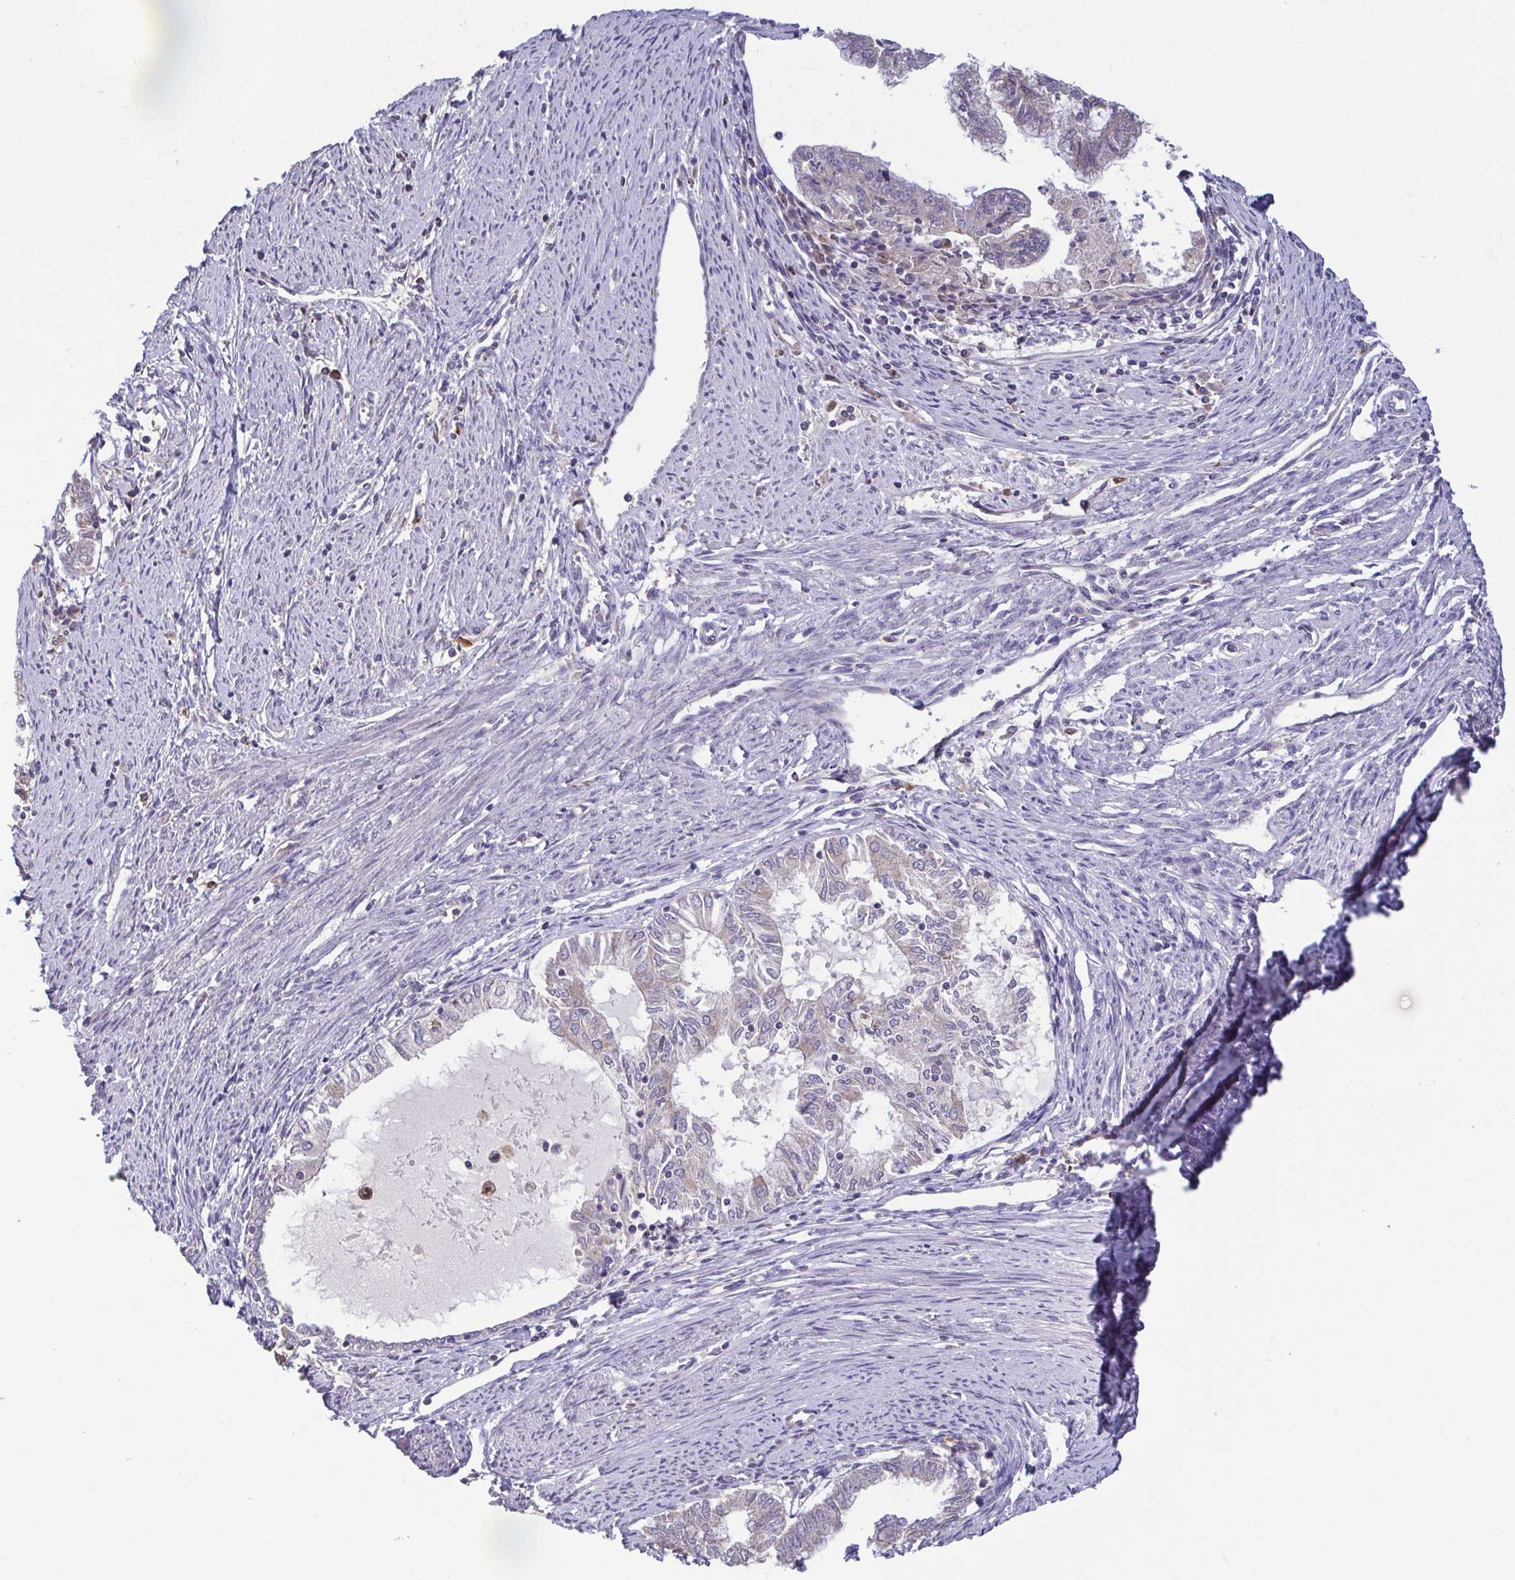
{"staining": {"intensity": "negative", "quantity": "none", "location": "none"}, "tissue": "endometrial cancer", "cell_type": "Tumor cells", "image_type": "cancer", "snomed": [{"axis": "morphology", "description": "Adenocarcinoma, NOS"}, {"axis": "topography", "description": "Endometrium"}], "caption": "An image of human adenocarcinoma (endometrial) is negative for staining in tumor cells. Brightfield microscopy of IHC stained with DAB (3,3'-diaminobenzidine) (brown) and hematoxylin (blue), captured at high magnification.", "gene": "OSBPL7", "patient": {"sex": "female", "age": 79}}